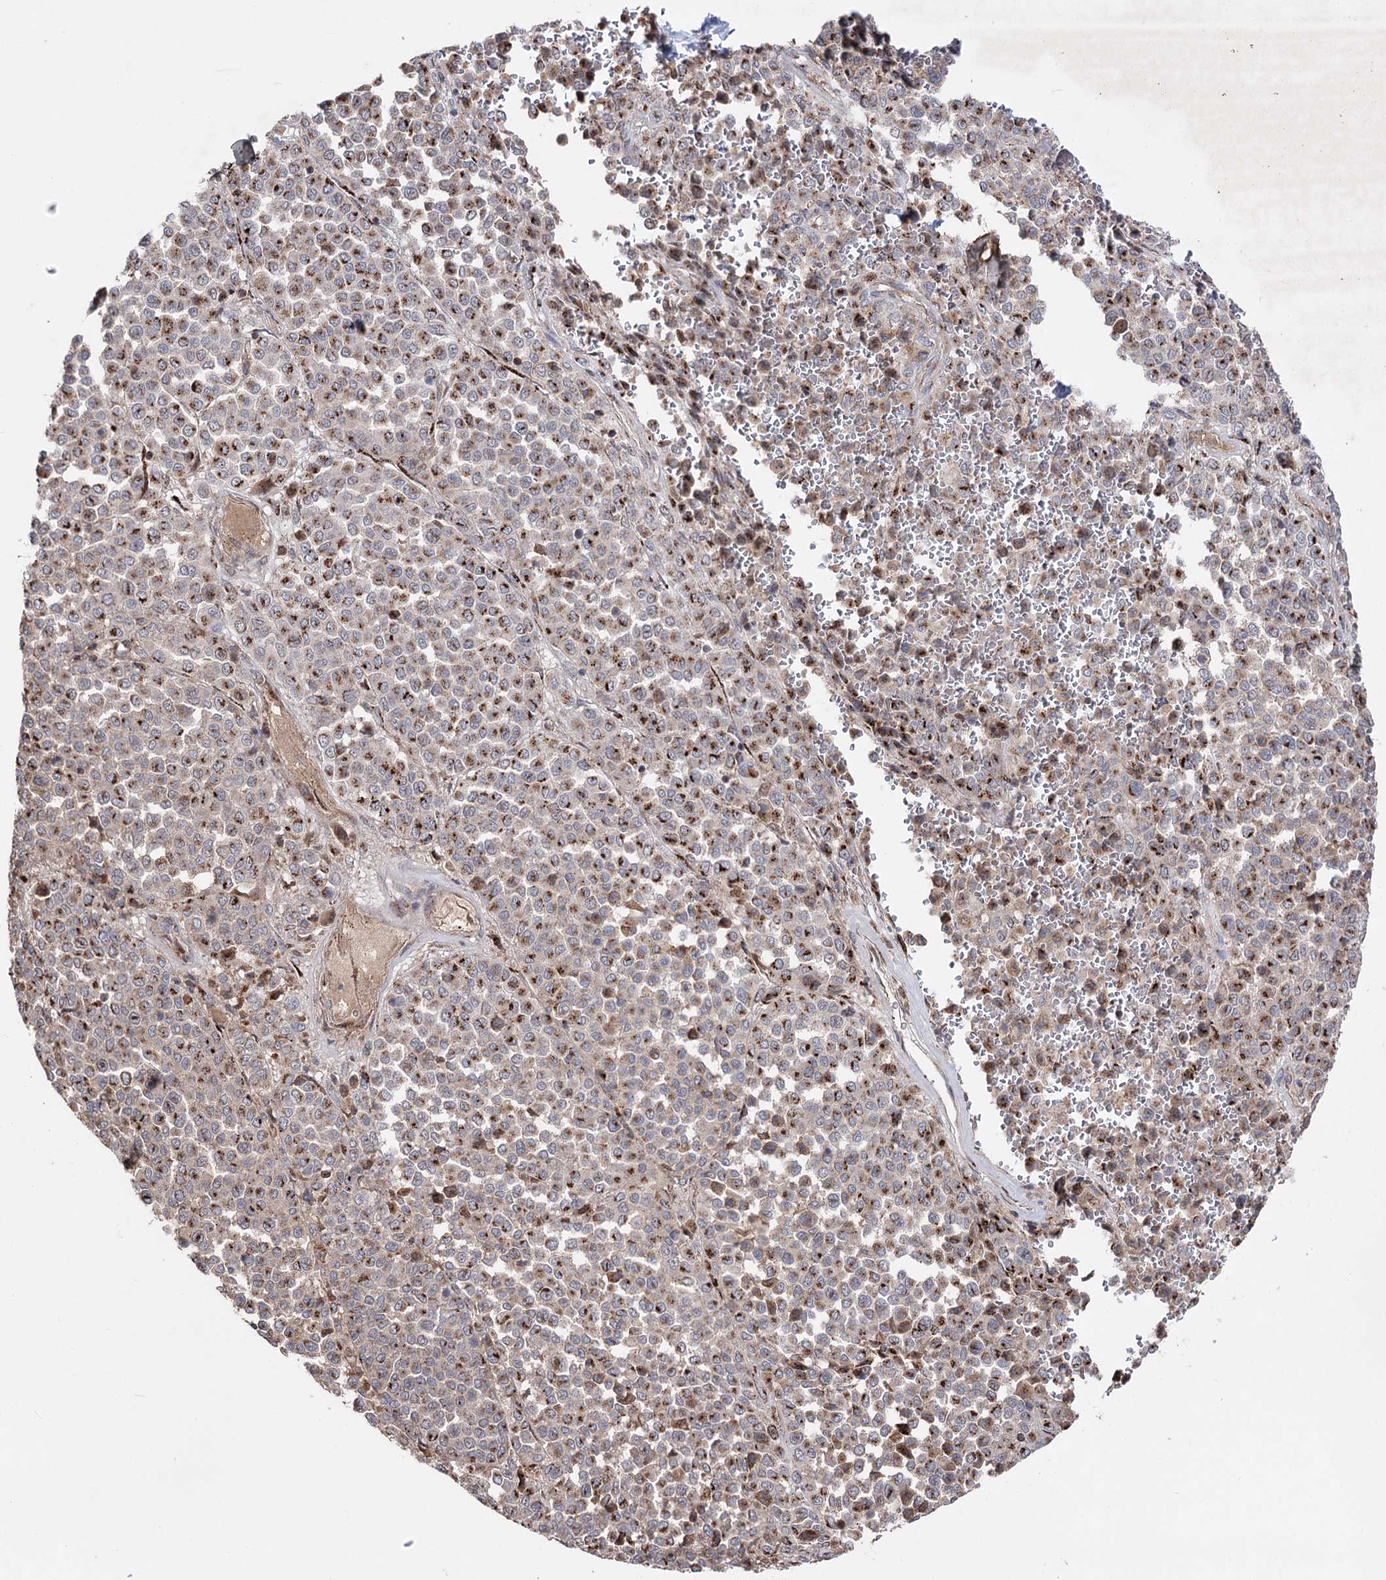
{"staining": {"intensity": "strong", "quantity": "25%-75%", "location": "cytoplasmic/membranous"}, "tissue": "melanoma", "cell_type": "Tumor cells", "image_type": "cancer", "snomed": [{"axis": "morphology", "description": "Malignant melanoma, Metastatic site"}, {"axis": "topography", "description": "Pancreas"}], "caption": "Immunohistochemistry (DAB) staining of melanoma exhibits strong cytoplasmic/membranous protein expression in about 25%-75% of tumor cells.", "gene": "ARHGAP20", "patient": {"sex": "female", "age": 30}}